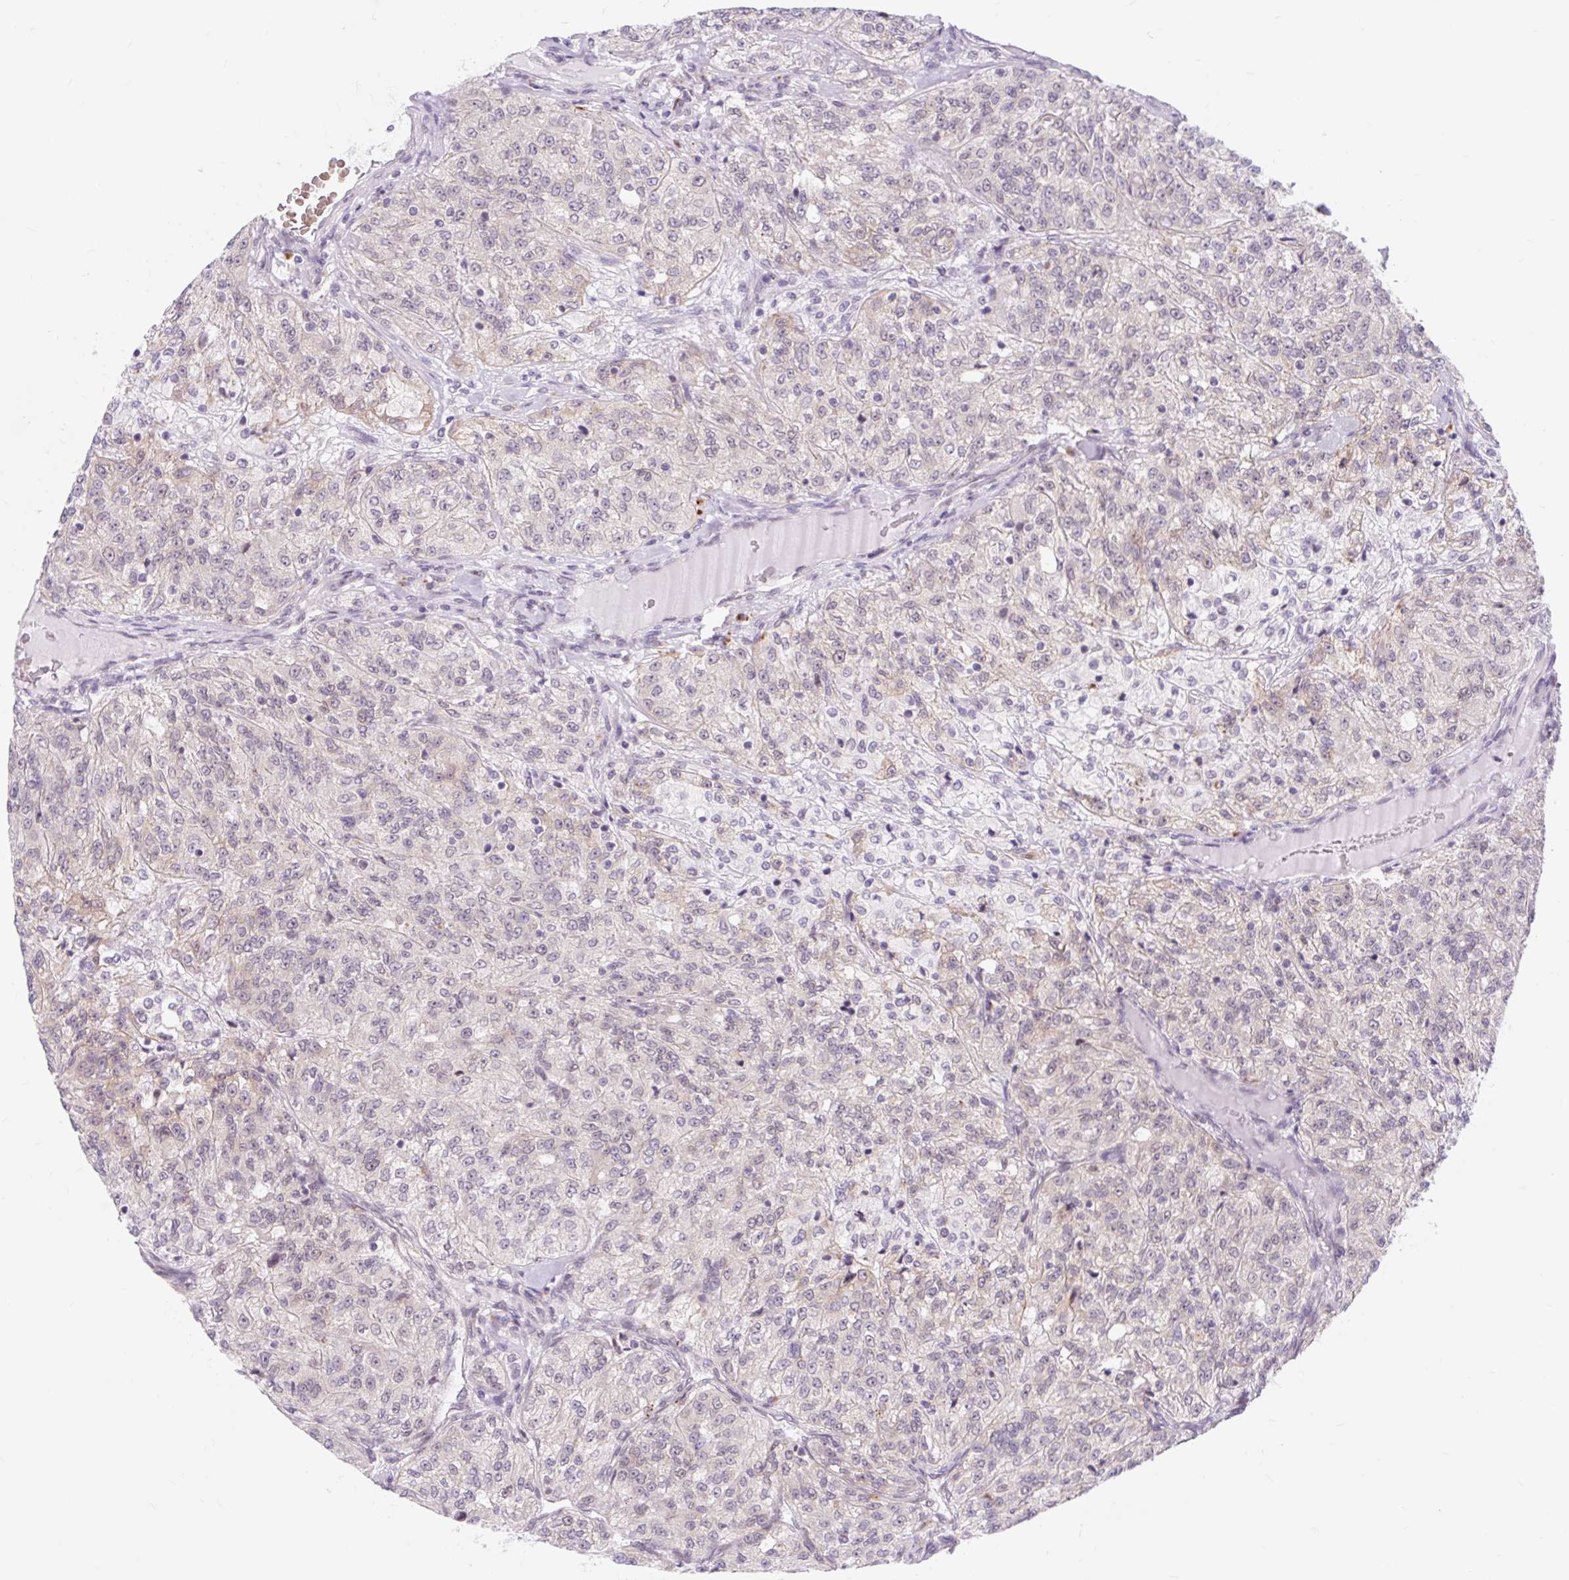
{"staining": {"intensity": "weak", "quantity": "<25%", "location": "cytoplasmic/membranous"}, "tissue": "renal cancer", "cell_type": "Tumor cells", "image_type": "cancer", "snomed": [{"axis": "morphology", "description": "Adenocarcinoma, NOS"}, {"axis": "topography", "description": "Kidney"}], "caption": "An IHC photomicrograph of adenocarcinoma (renal) is shown. There is no staining in tumor cells of adenocarcinoma (renal).", "gene": "SRSF10", "patient": {"sex": "female", "age": 63}}